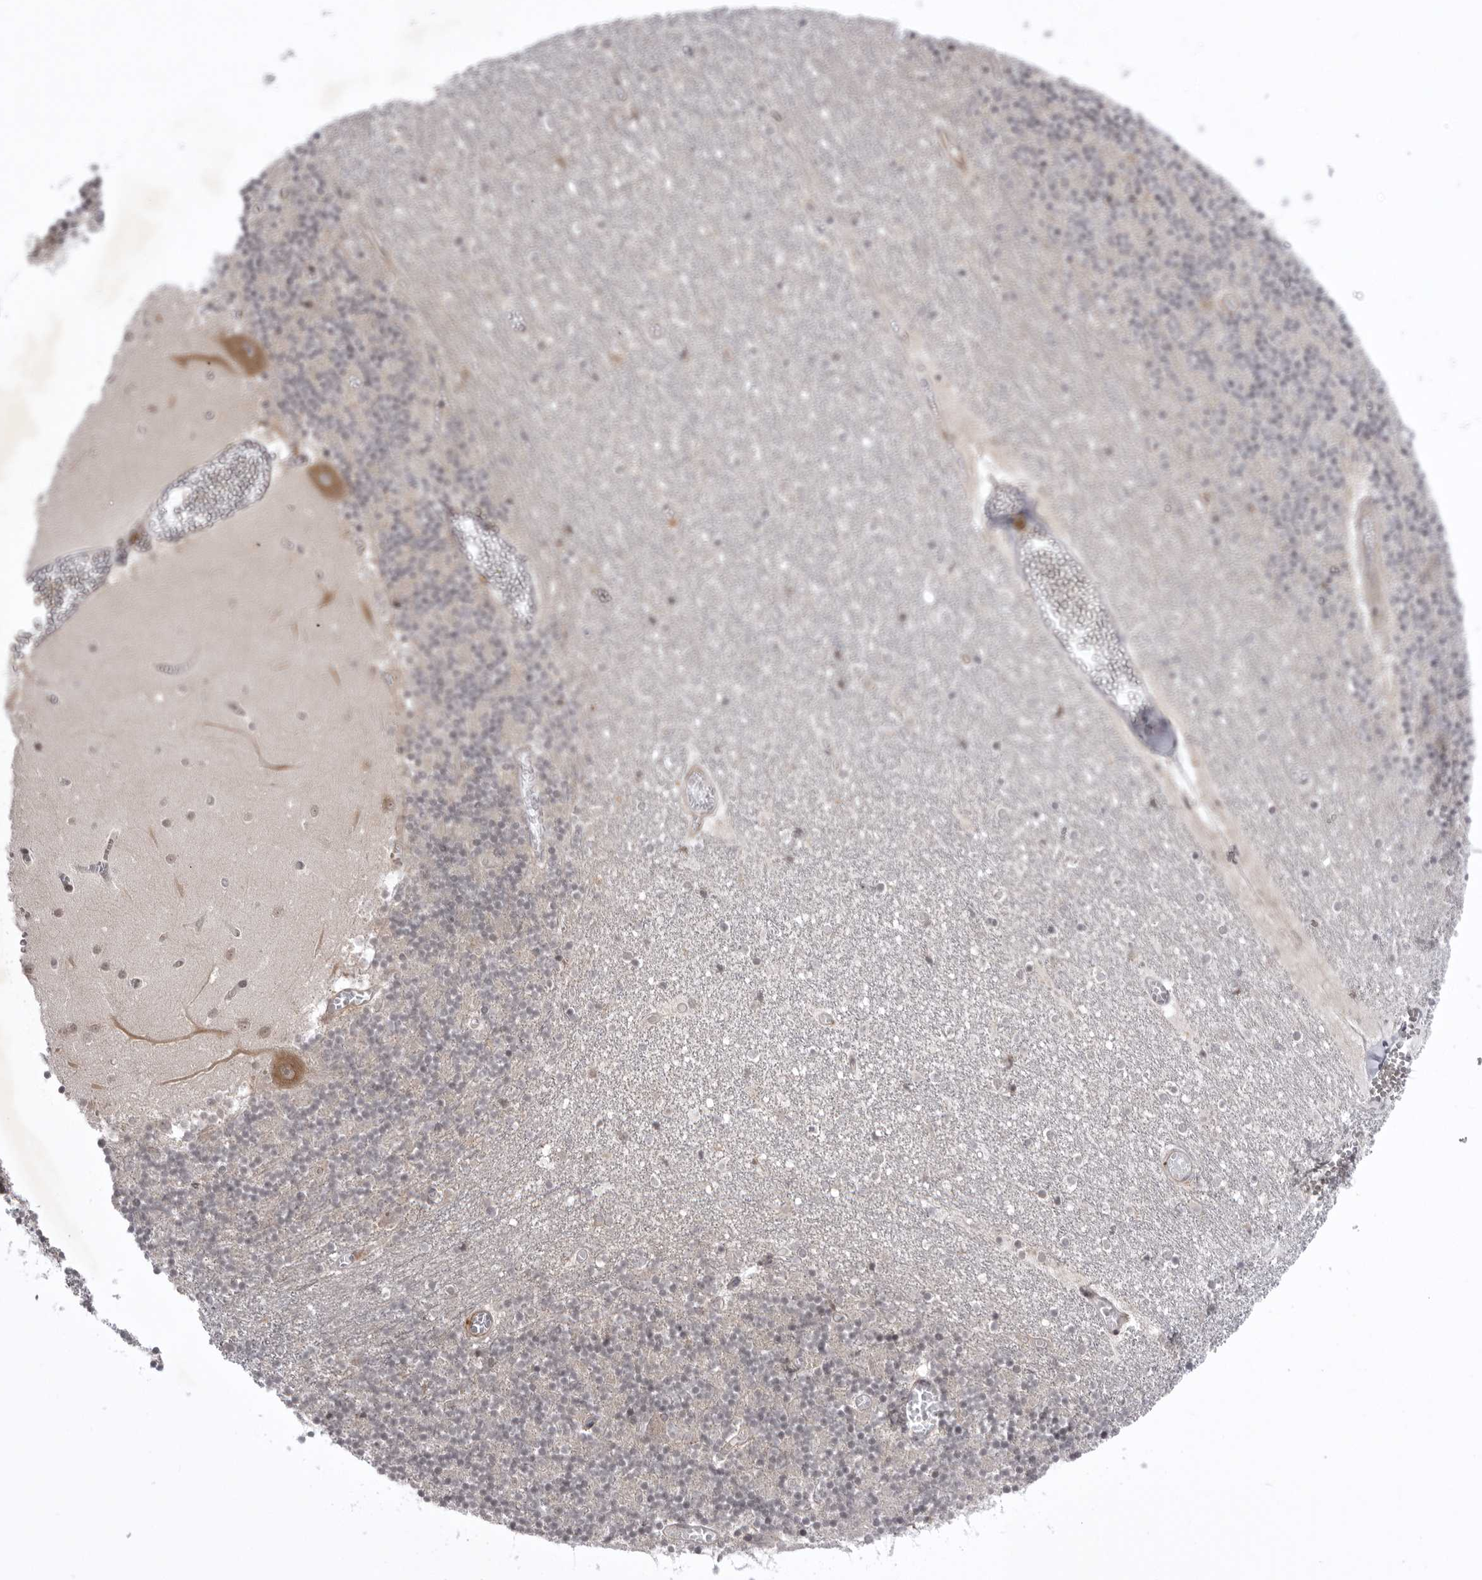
{"staining": {"intensity": "negative", "quantity": "none", "location": "none"}, "tissue": "cerebellum", "cell_type": "Cells in granular layer", "image_type": "normal", "snomed": [{"axis": "morphology", "description": "Normal tissue, NOS"}, {"axis": "topography", "description": "Cerebellum"}], "caption": "IHC micrograph of unremarkable human cerebellum stained for a protein (brown), which shows no positivity in cells in granular layer. (Stains: DAB (3,3'-diaminobenzidine) IHC with hematoxylin counter stain, Microscopy: brightfield microscopy at high magnification).", "gene": "USP43", "patient": {"sex": "female", "age": 28}}